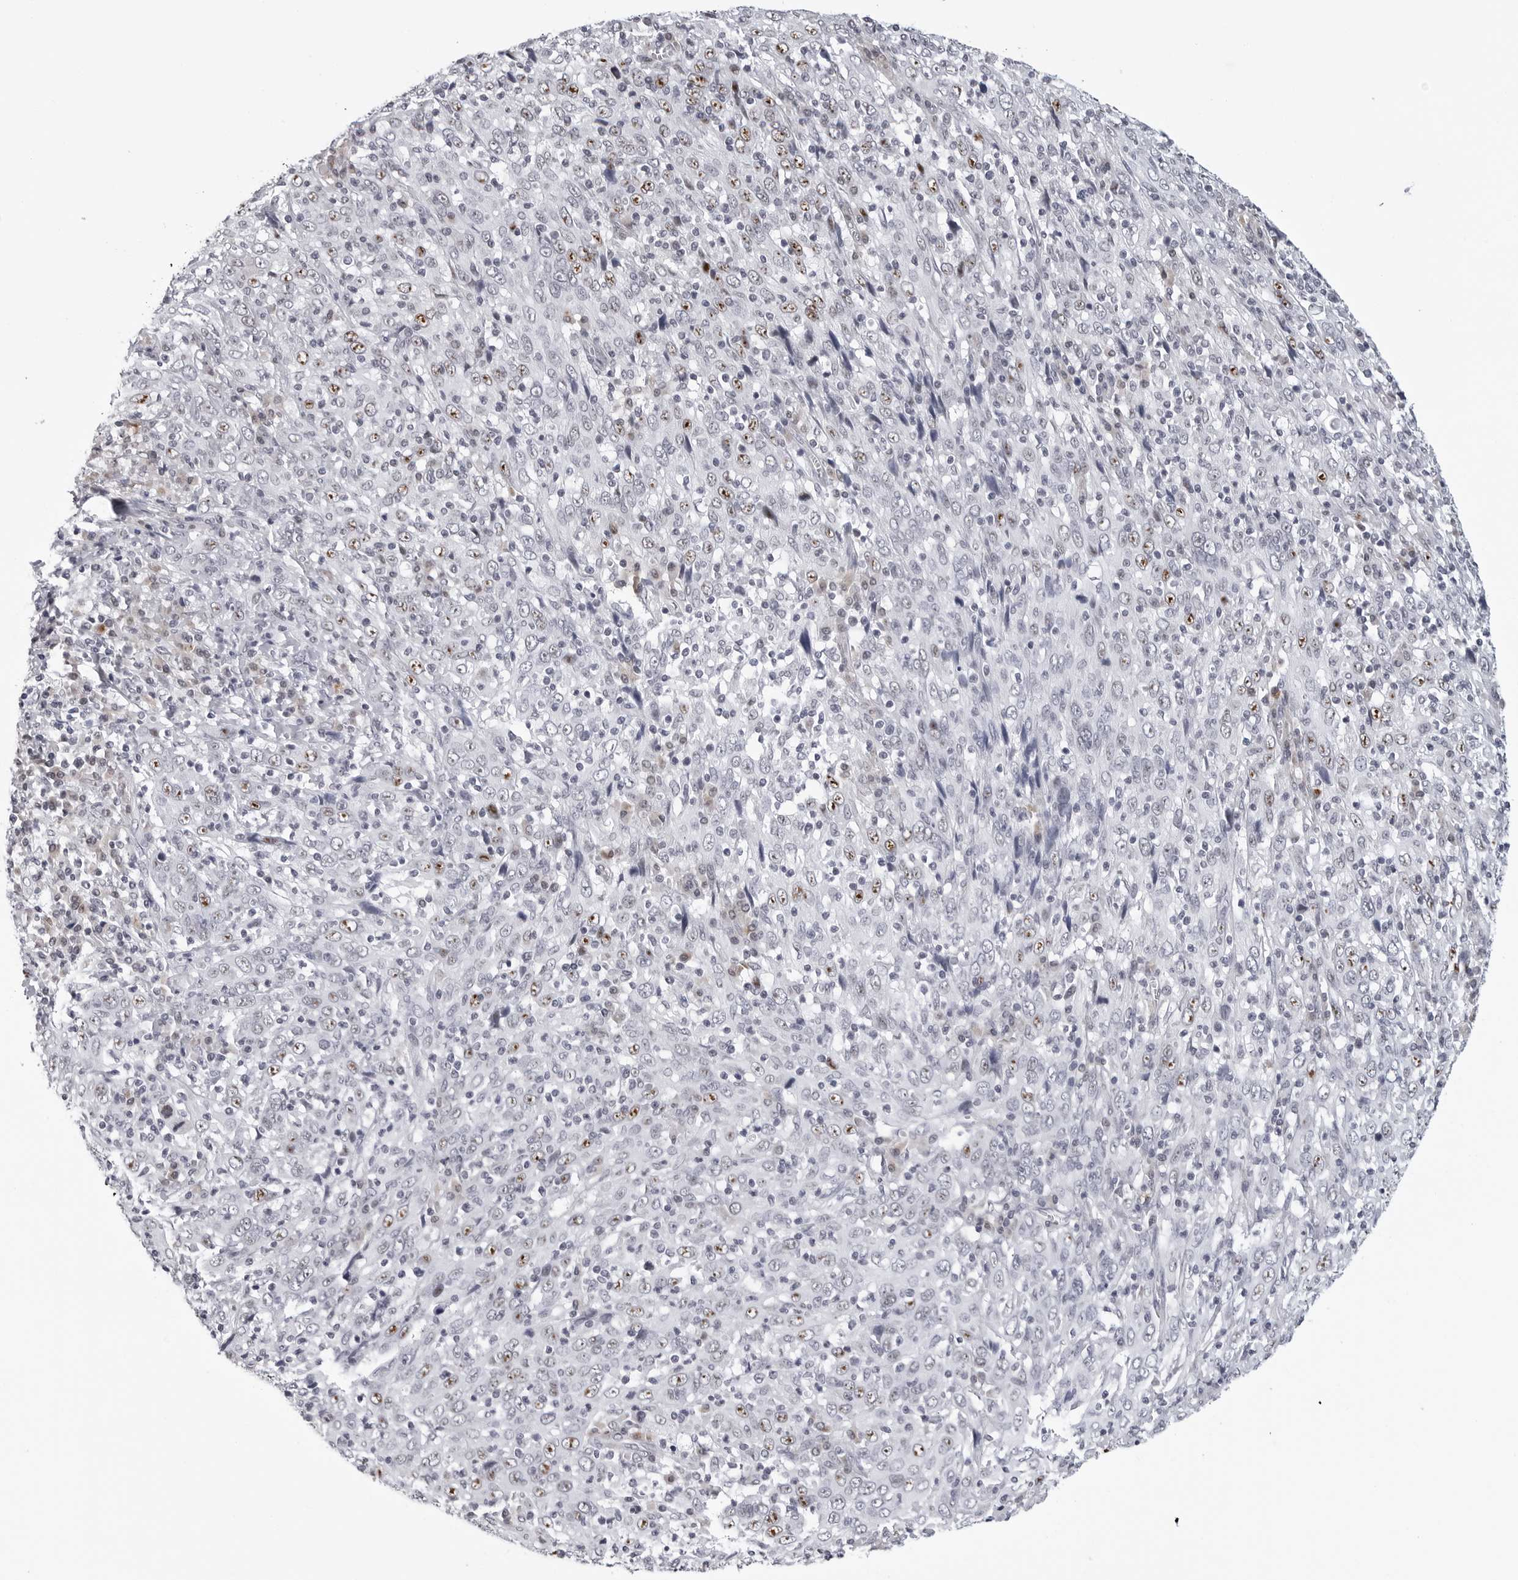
{"staining": {"intensity": "moderate", "quantity": "25%-75%", "location": "nuclear"}, "tissue": "cervical cancer", "cell_type": "Tumor cells", "image_type": "cancer", "snomed": [{"axis": "morphology", "description": "Squamous cell carcinoma, NOS"}, {"axis": "topography", "description": "Cervix"}], "caption": "Tumor cells demonstrate medium levels of moderate nuclear staining in about 25%-75% of cells in human cervical squamous cell carcinoma.", "gene": "GNL2", "patient": {"sex": "female", "age": 46}}